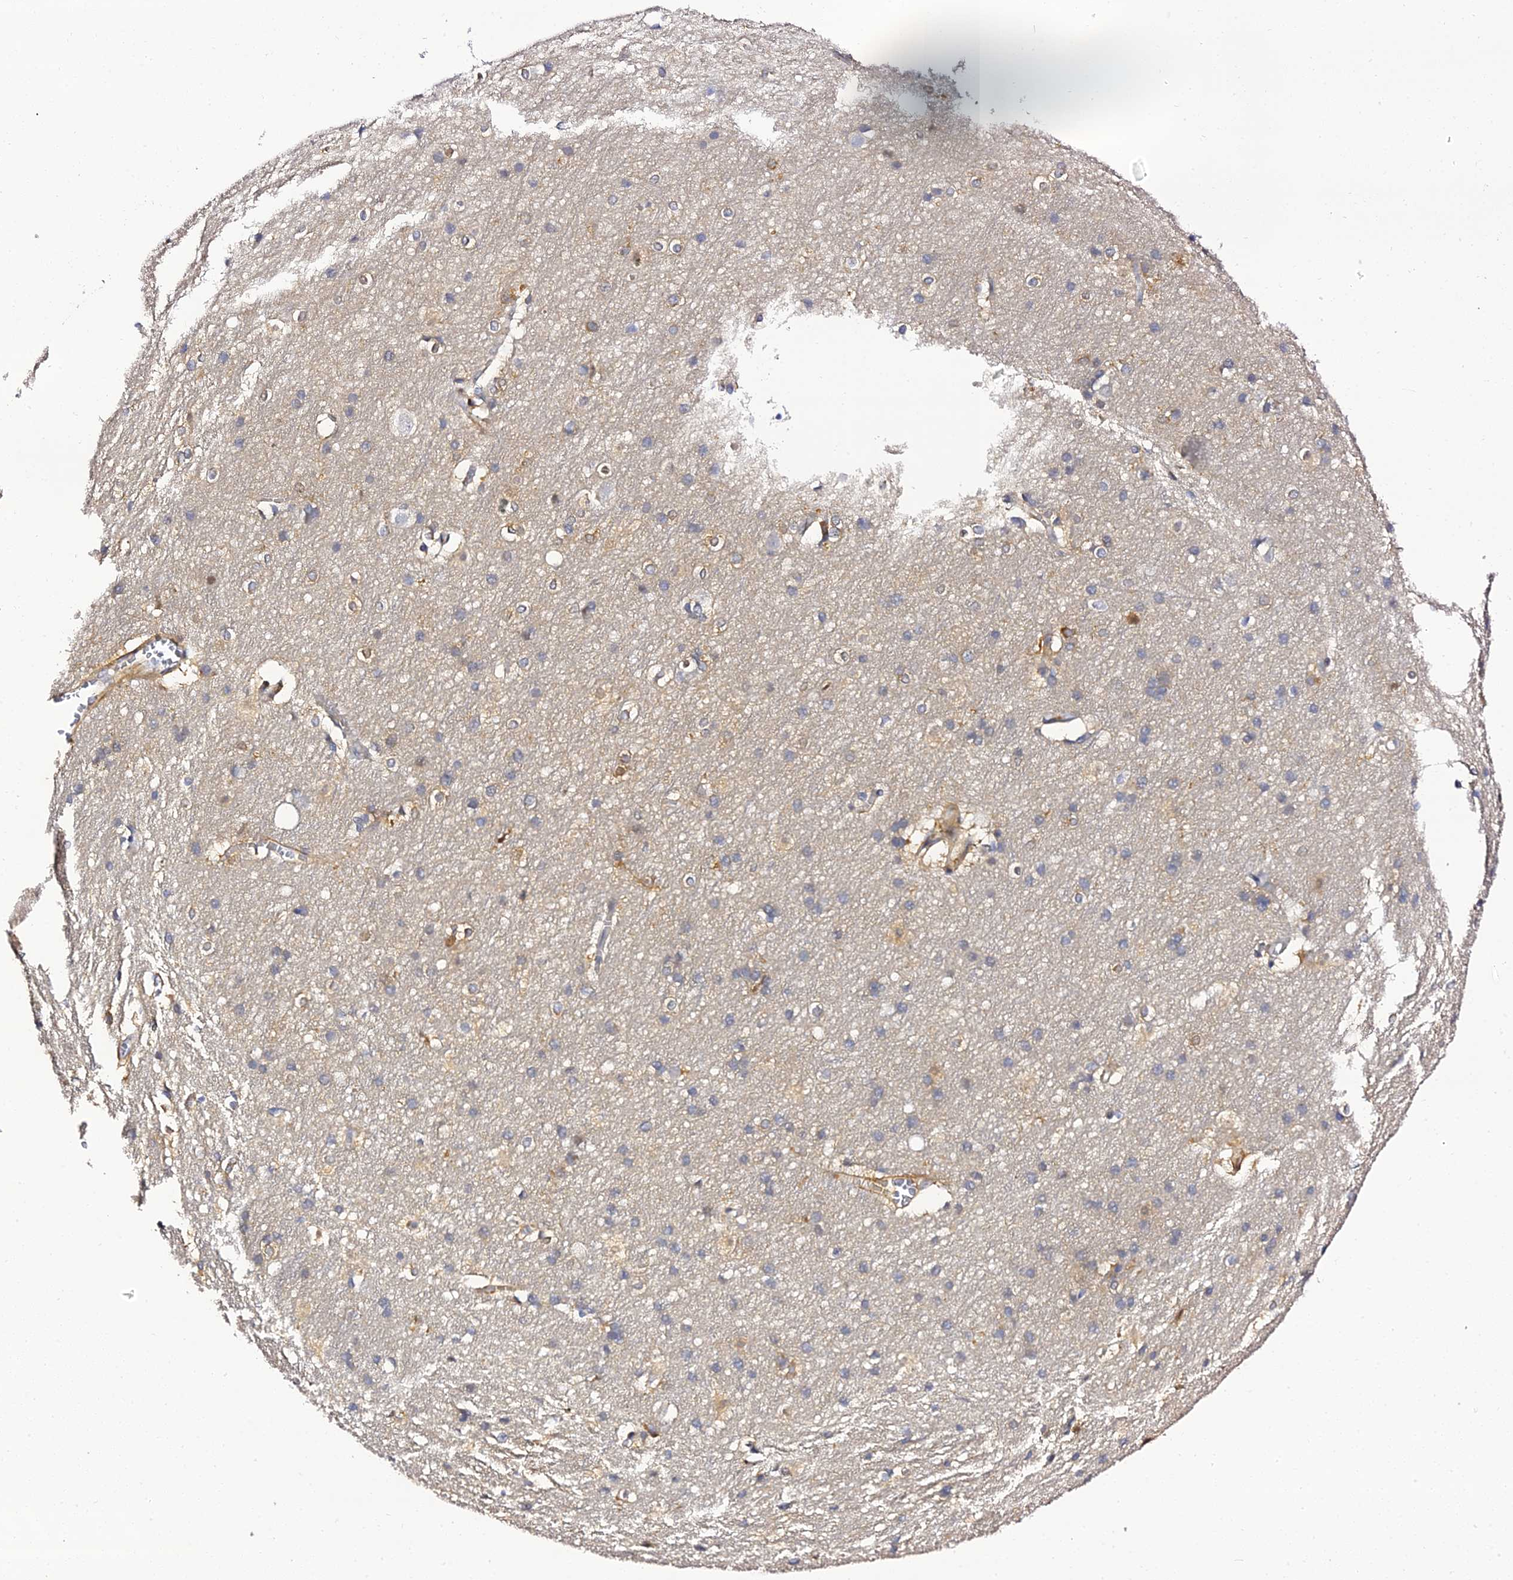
{"staining": {"intensity": "moderate", "quantity": "25%-75%", "location": "cytoplasmic/membranous"}, "tissue": "cerebral cortex", "cell_type": "Endothelial cells", "image_type": "normal", "snomed": [{"axis": "morphology", "description": "Normal tissue, NOS"}, {"axis": "topography", "description": "Cerebral cortex"}], "caption": "Endothelial cells reveal medium levels of moderate cytoplasmic/membranous expression in about 25%-75% of cells in benign cerebral cortex.", "gene": "IL4I1", "patient": {"sex": "male", "age": 54}}